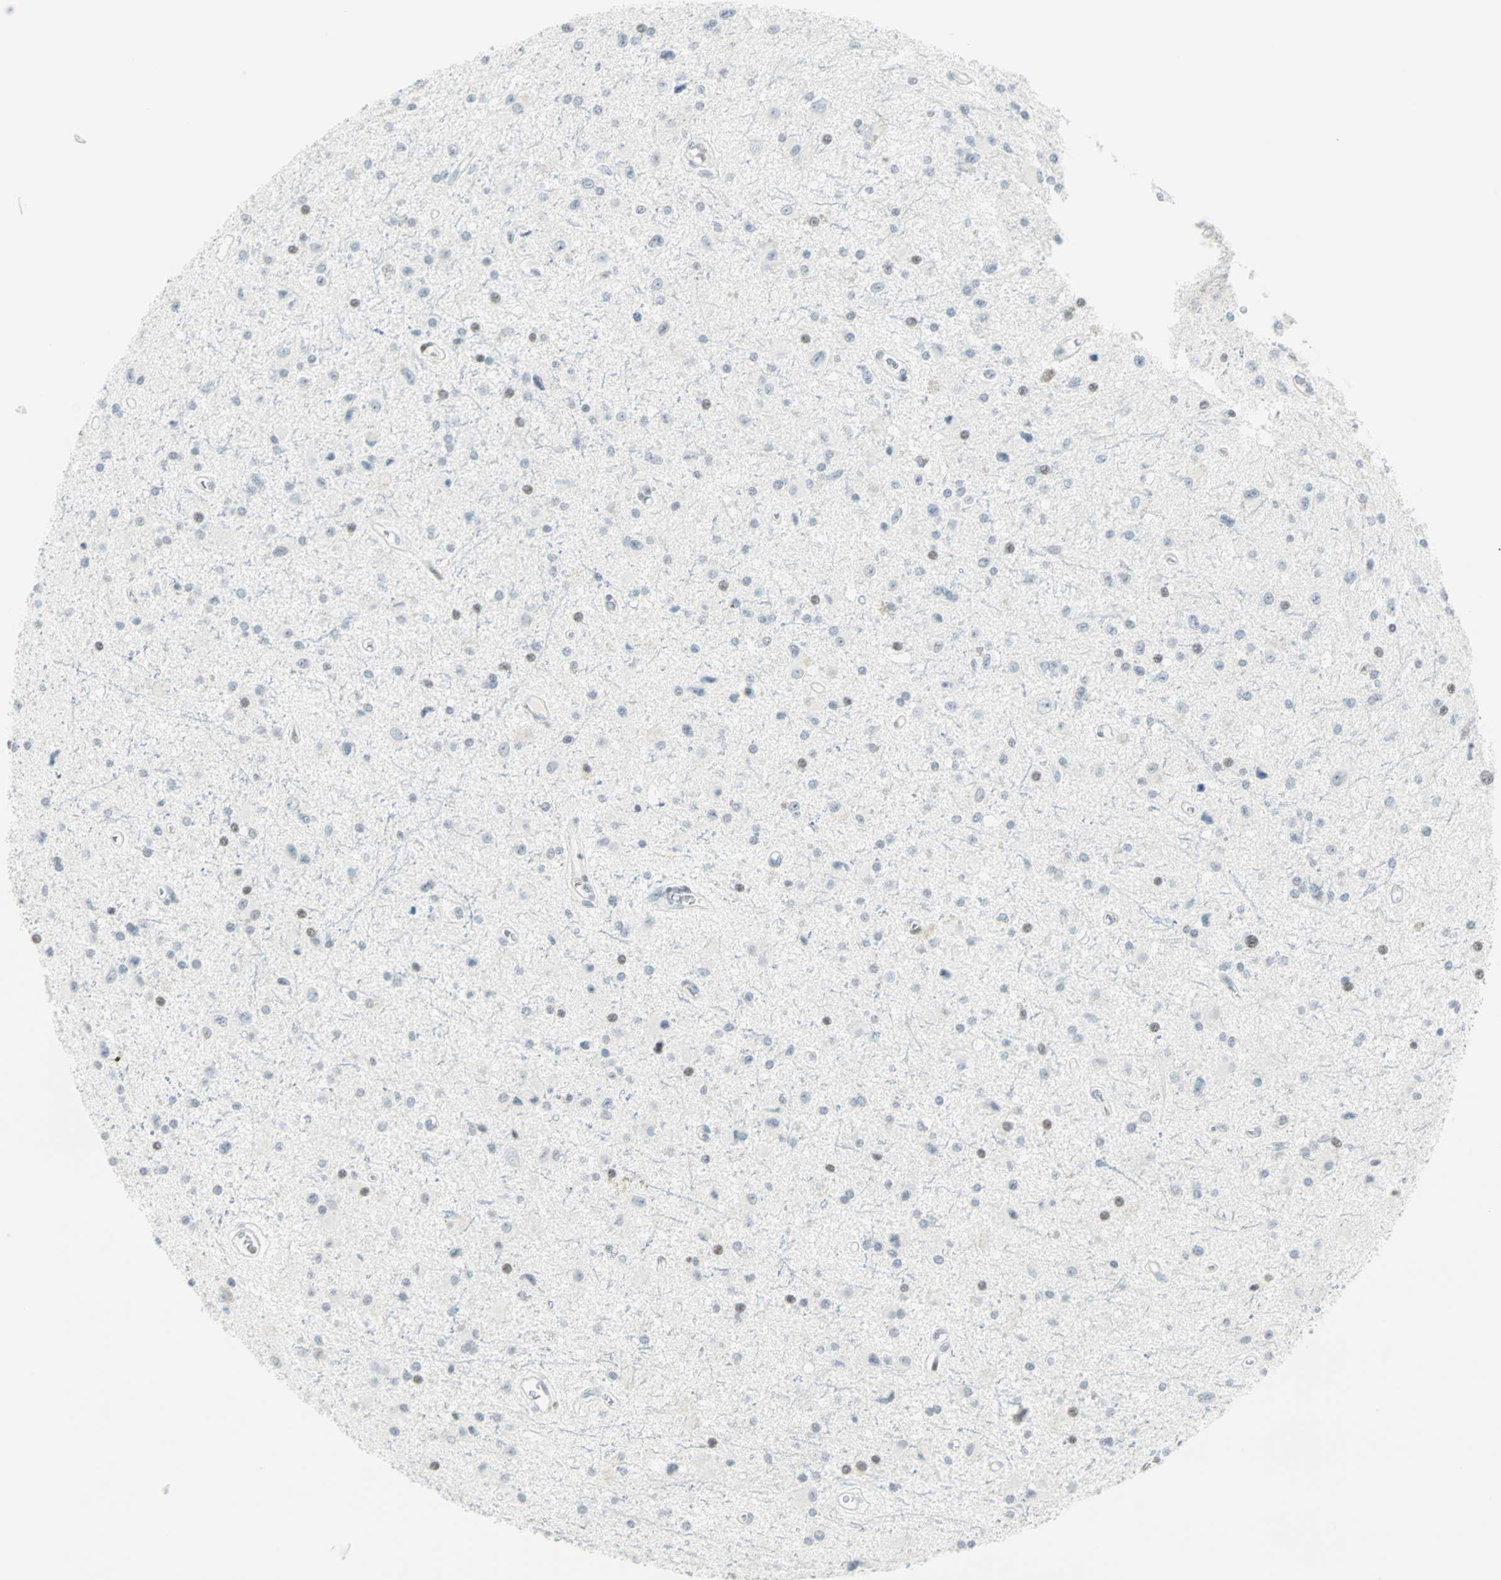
{"staining": {"intensity": "weak", "quantity": "<25%", "location": "nuclear"}, "tissue": "glioma", "cell_type": "Tumor cells", "image_type": "cancer", "snomed": [{"axis": "morphology", "description": "Glioma, malignant, Low grade"}, {"axis": "topography", "description": "Brain"}], "caption": "A high-resolution micrograph shows immunohistochemistry staining of glioma, which exhibits no significant staining in tumor cells.", "gene": "PKNOX1", "patient": {"sex": "male", "age": 58}}